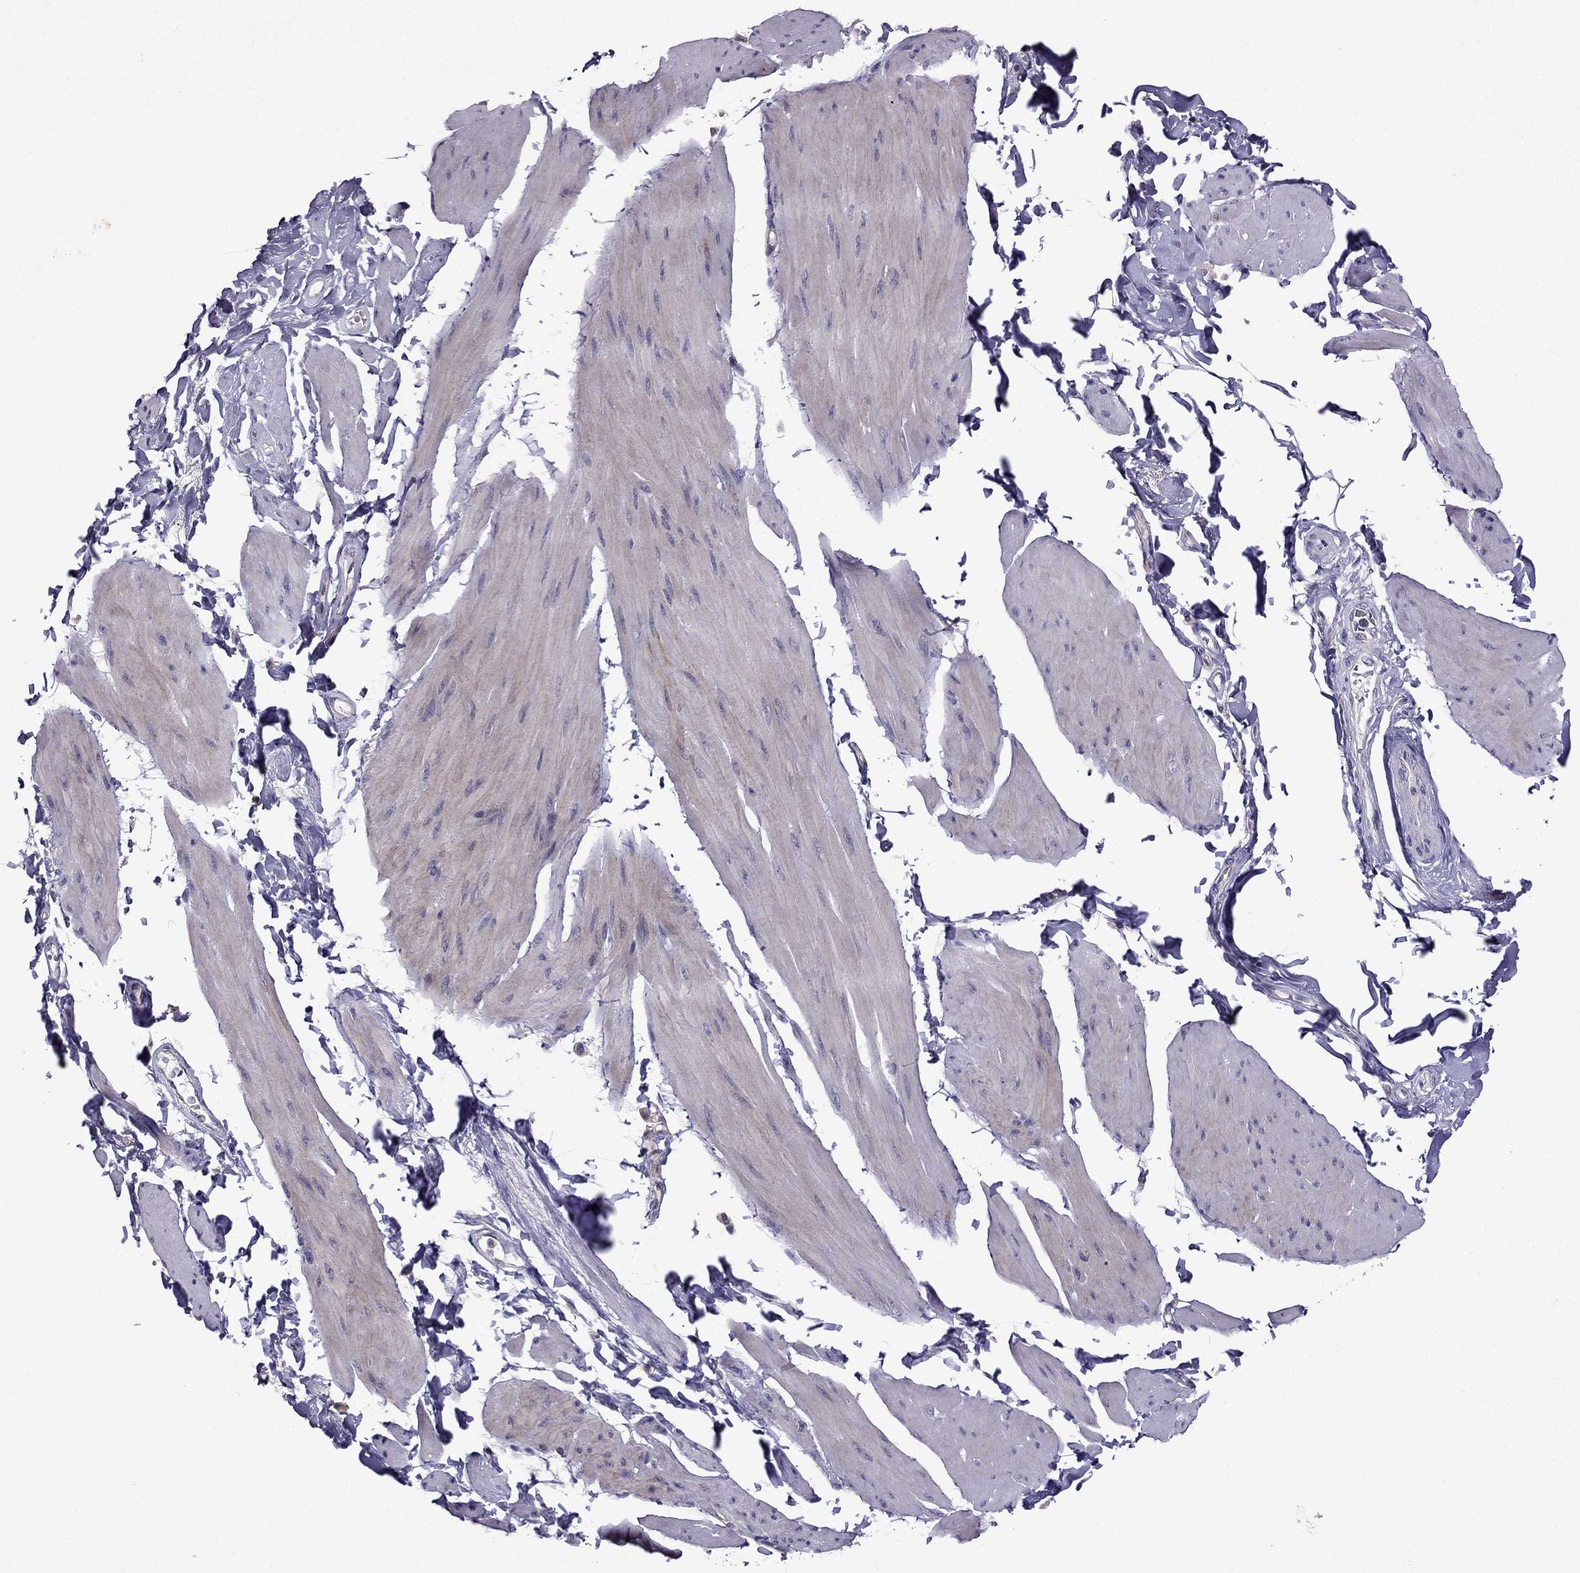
{"staining": {"intensity": "negative", "quantity": "none", "location": "none"}, "tissue": "smooth muscle", "cell_type": "Smooth muscle cells", "image_type": "normal", "snomed": [{"axis": "morphology", "description": "Normal tissue, NOS"}, {"axis": "topography", "description": "Adipose tissue"}, {"axis": "topography", "description": "Smooth muscle"}, {"axis": "topography", "description": "Peripheral nerve tissue"}], "caption": "Image shows no protein staining in smooth muscle cells of unremarkable smooth muscle.", "gene": "CDK5", "patient": {"sex": "male", "age": 83}}